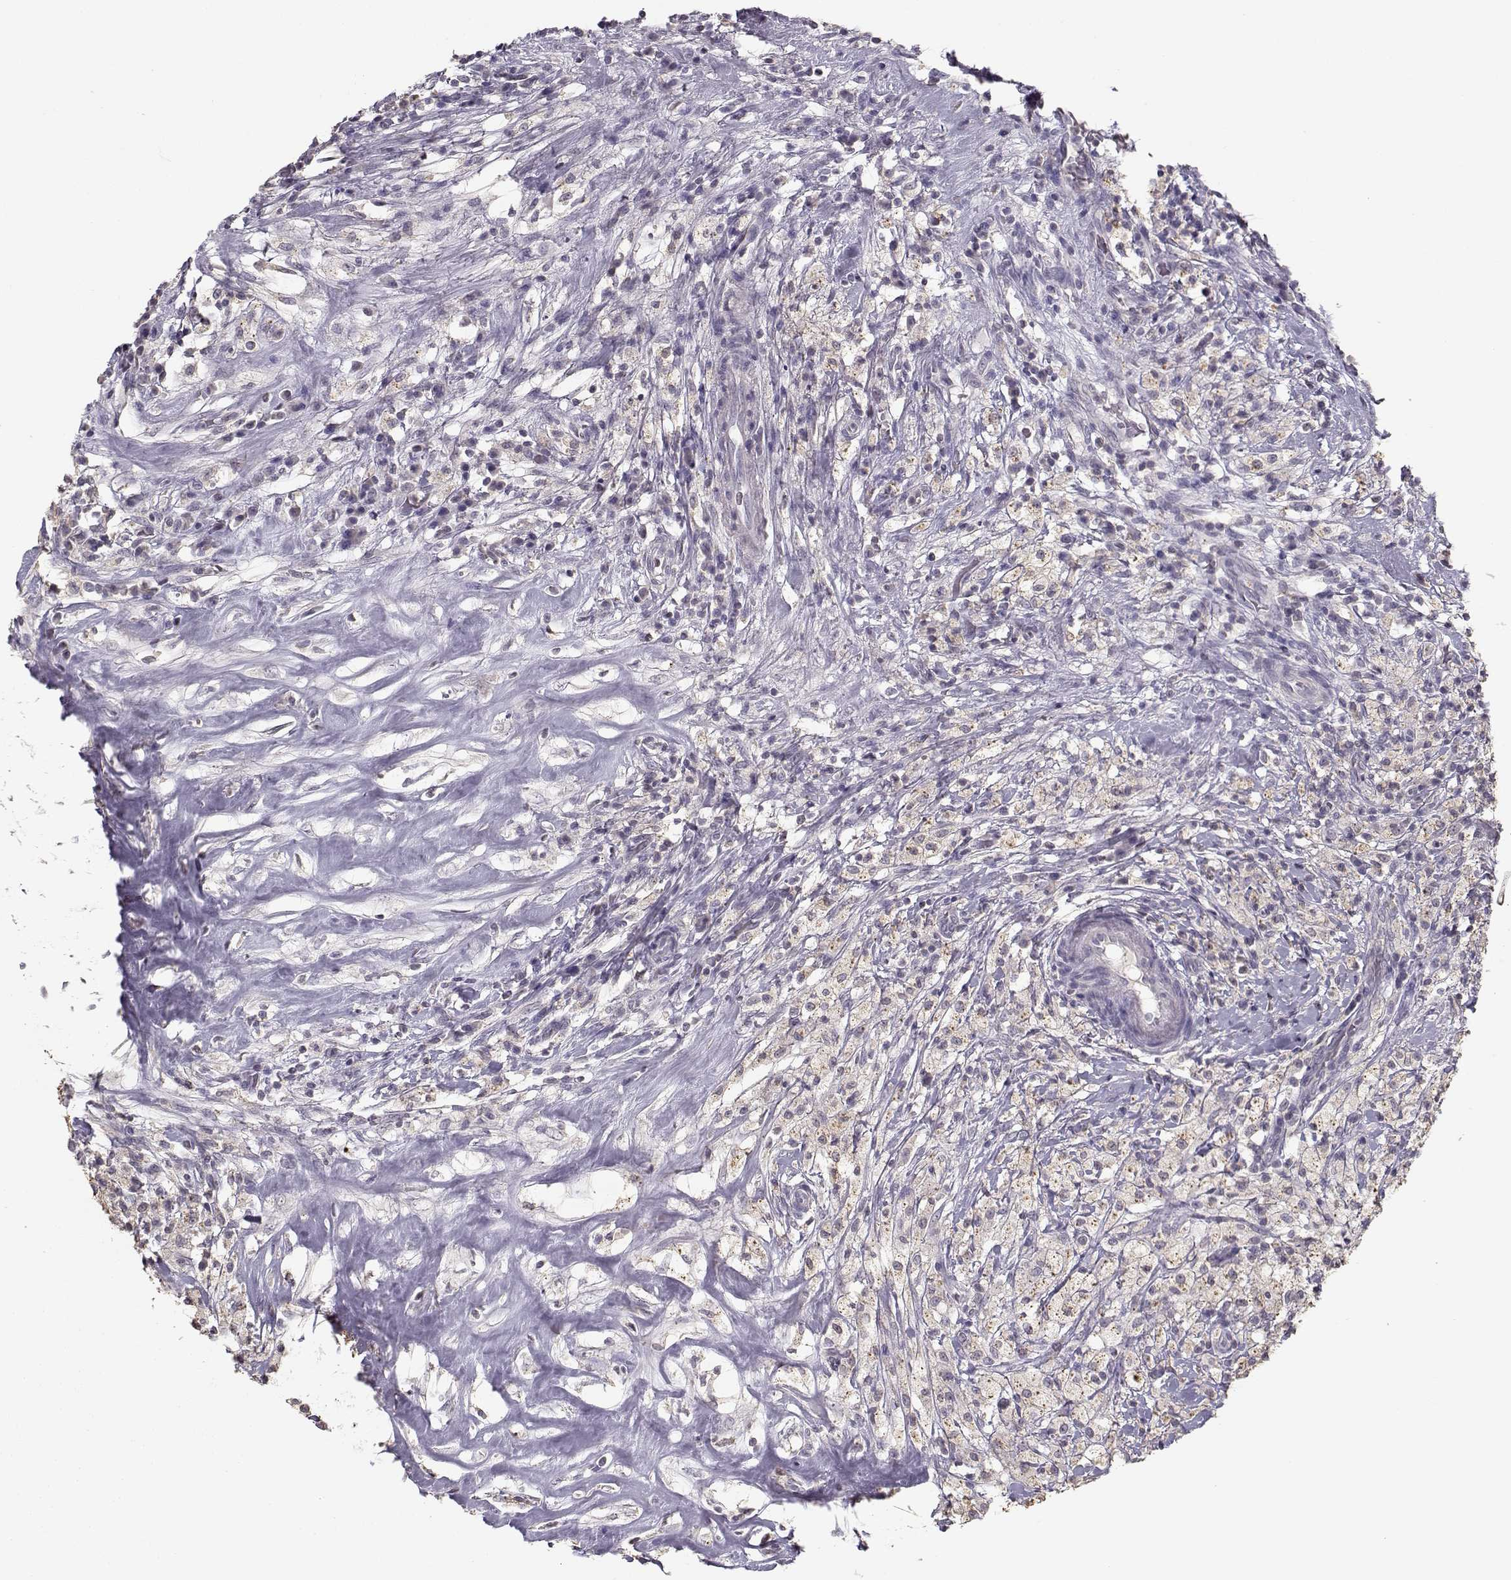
{"staining": {"intensity": "negative", "quantity": "none", "location": "none"}, "tissue": "testis cancer", "cell_type": "Tumor cells", "image_type": "cancer", "snomed": [{"axis": "morphology", "description": "Necrosis, NOS"}, {"axis": "morphology", "description": "Carcinoma, Embryonal, NOS"}, {"axis": "topography", "description": "Testis"}], "caption": "Testis embryonal carcinoma was stained to show a protein in brown. There is no significant positivity in tumor cells. Brightfield microscopy of immunohistochemistry stained with DAB (brown) and hematoxylin (blue), captured at high magnification.", "gene": "UROC1", "patient": {"sex": "male", "age": 19}}